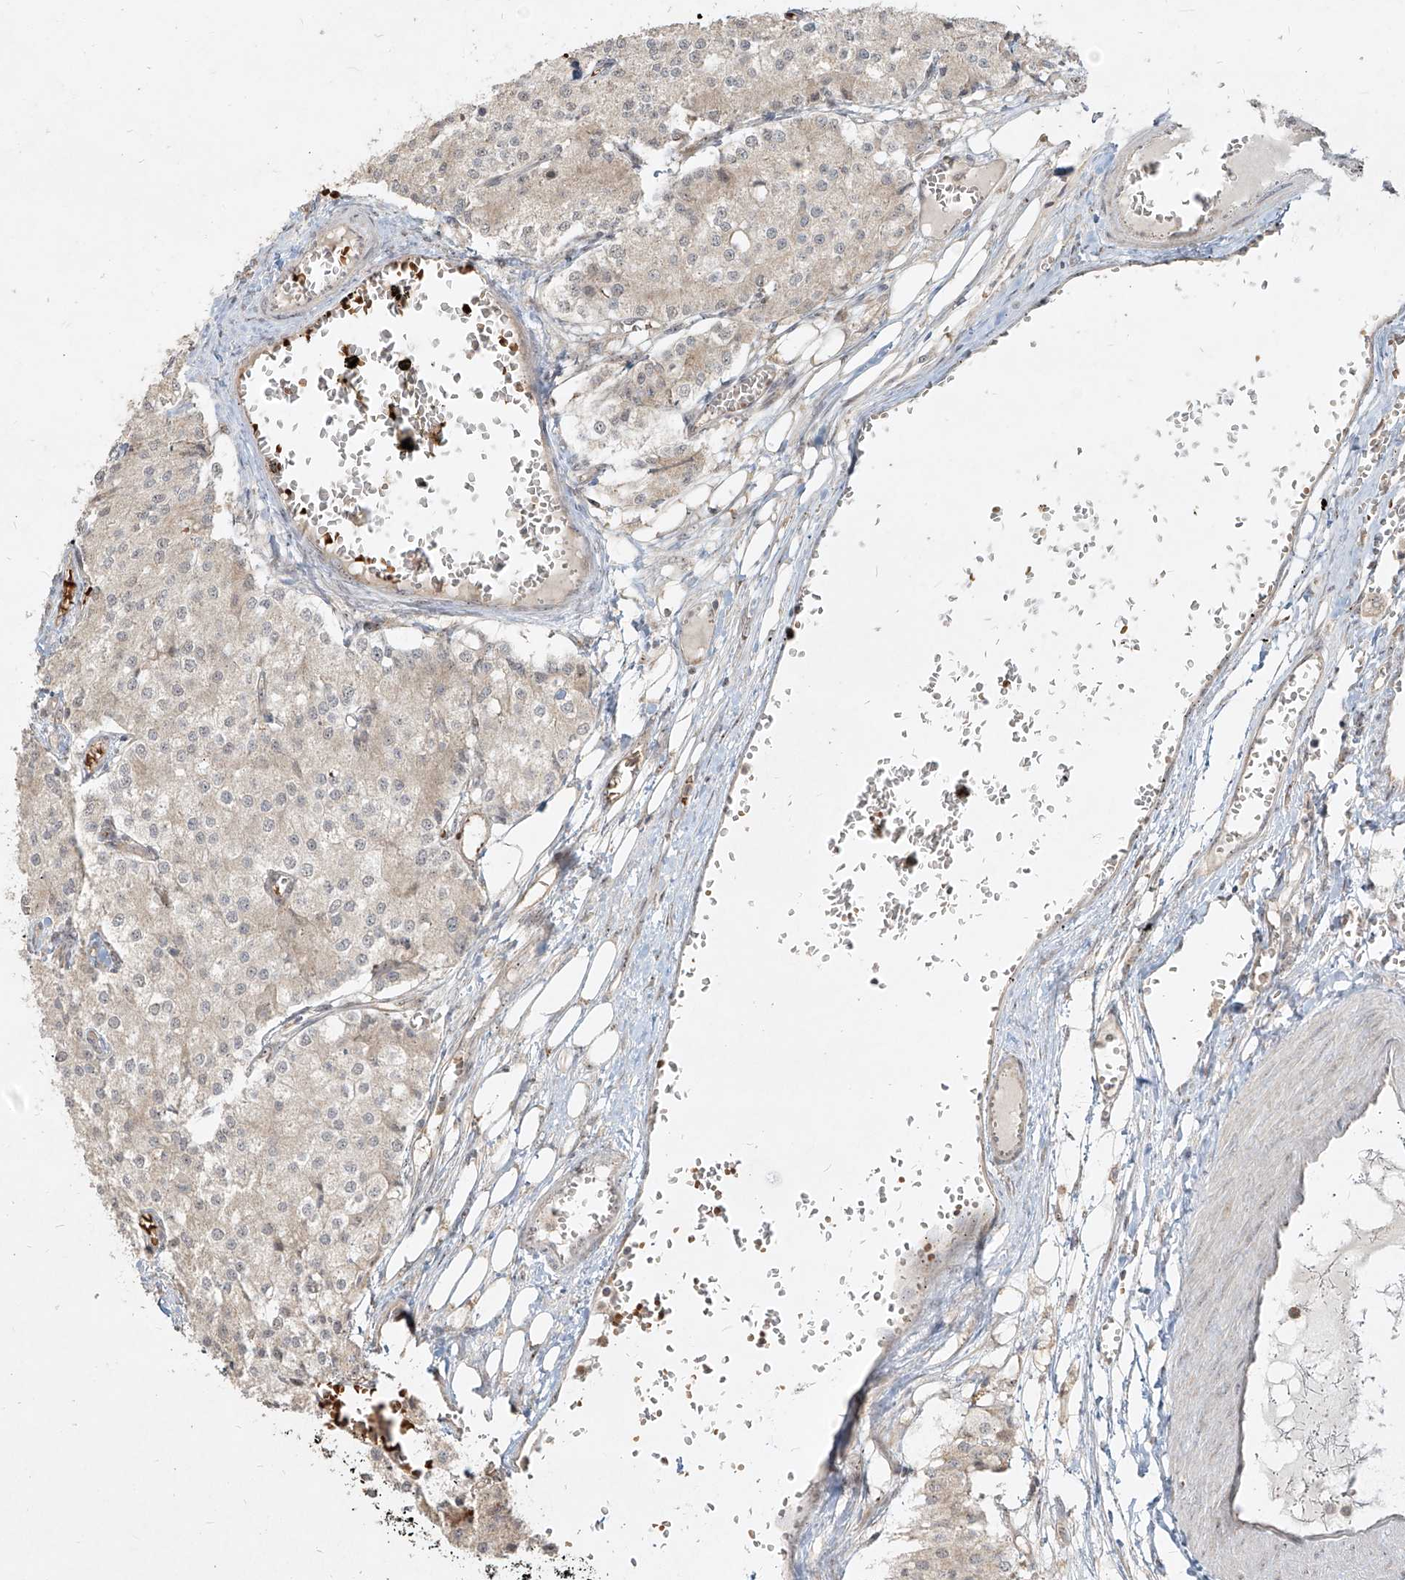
{"staining": {"intensity": "negative", "quantity": "none", "location": "none"}, "tissue": "carcinoid", "cell_type": "Tumor cells", "image_type": "cancer", "snomed": [{"axis": "morphology", "description": "Carcinoid, malignant, NOS"}, {"axis": "topography", "description": "Colon"}], "caption": "The photomicrograph shows no significant expression in tumor cells of carcinoid.", "gene": "BYSL", "patient": {"sex": "female", "age": 52}}